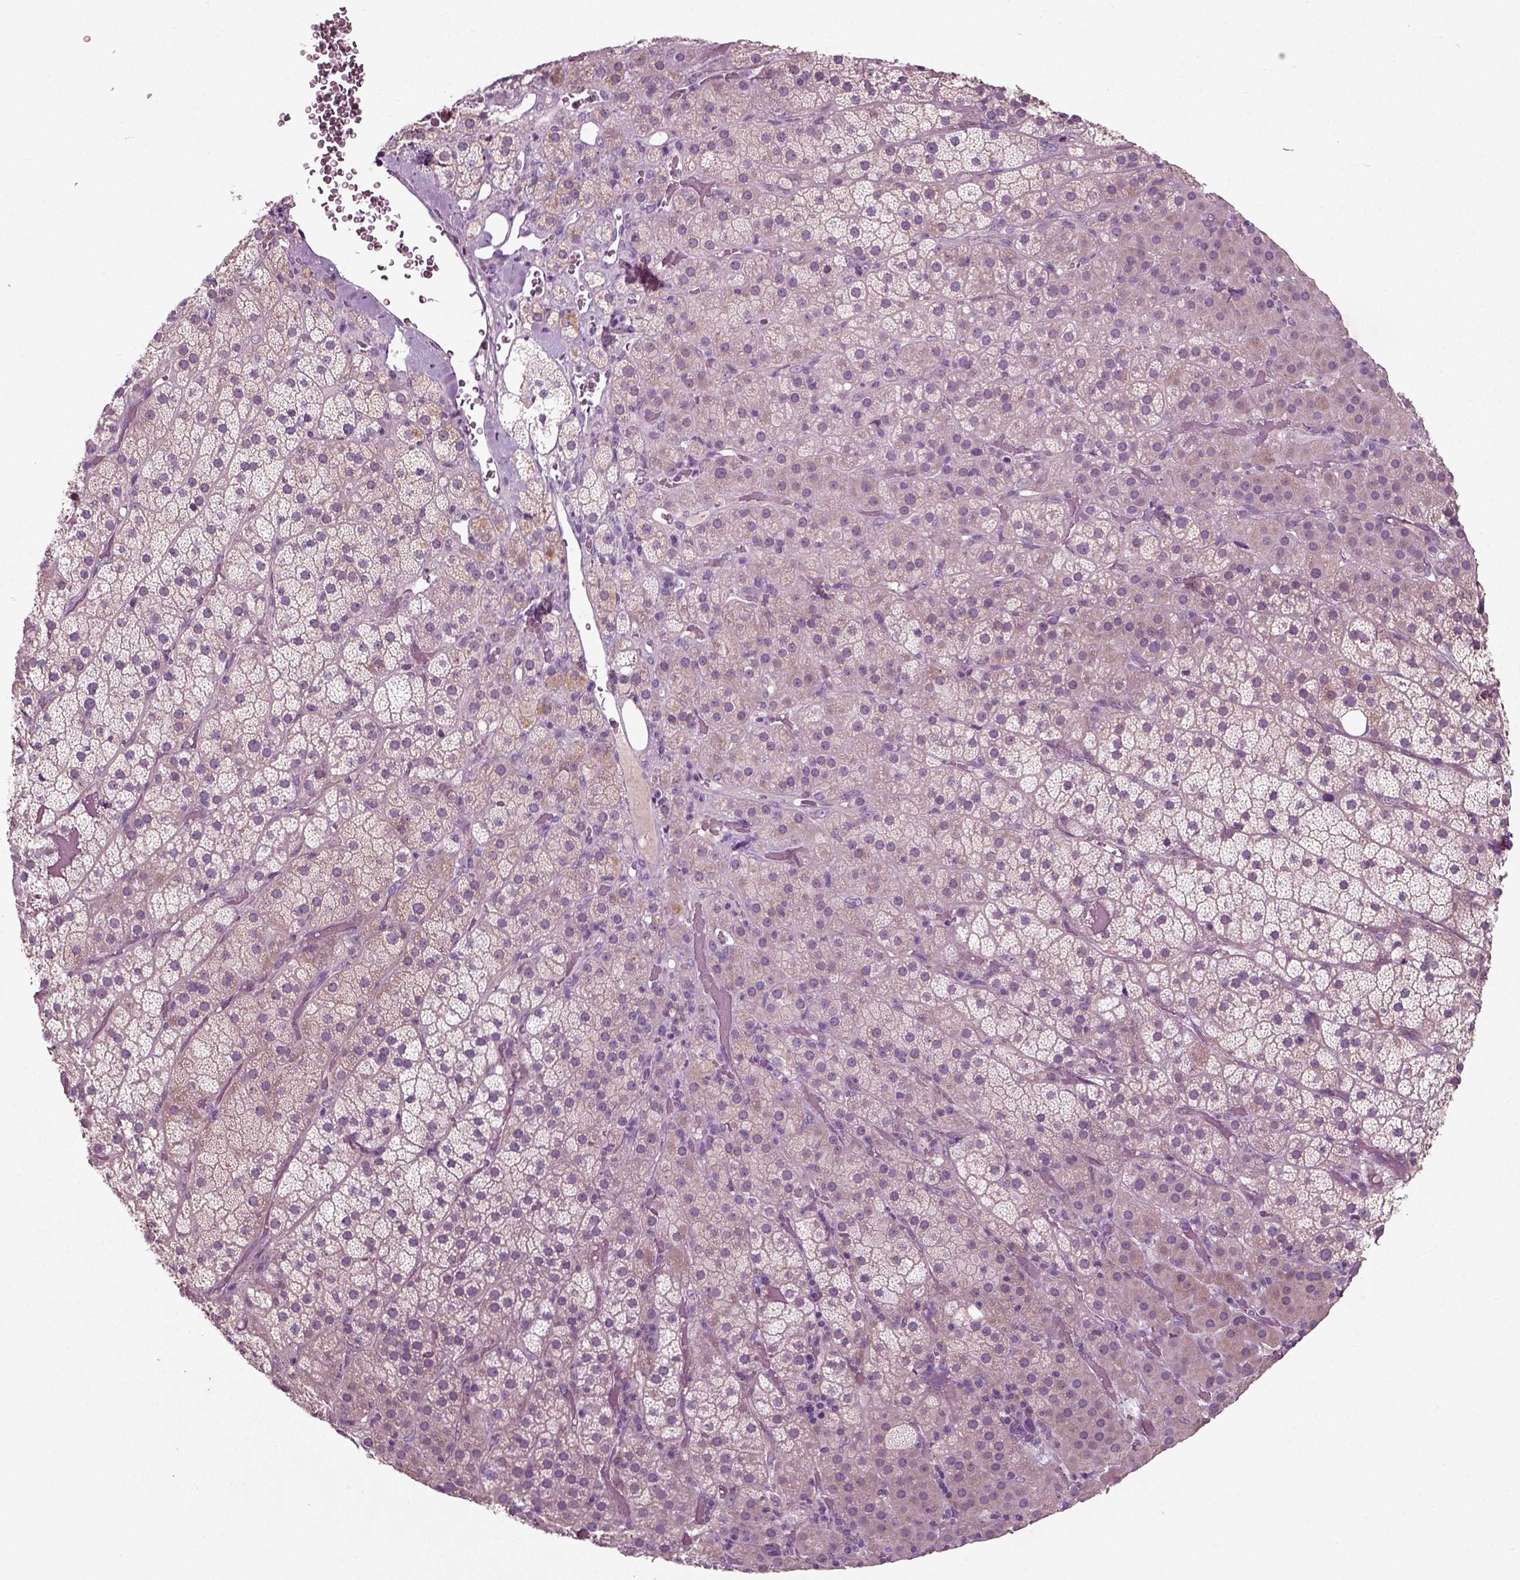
{"staining": {"intensity": "weak", "quantity": "<25%", "location": "cytoplasmic/membranous"}, "tissue": "adrenal gland", "cell_type": "Glandular cells", "image_type": "normal", "snomed": [{"axis": "morphology", "description": "Normal tissue, NOS"}, {"axis": "topography", "description": "Adrenal gland"}], "caption": "Immunohistochemical staining of normal human adrenal gland demonstrates no significant staining in glandular cells.", "gene": "RND2", "patient": {"sex": "male", "age": 57}}